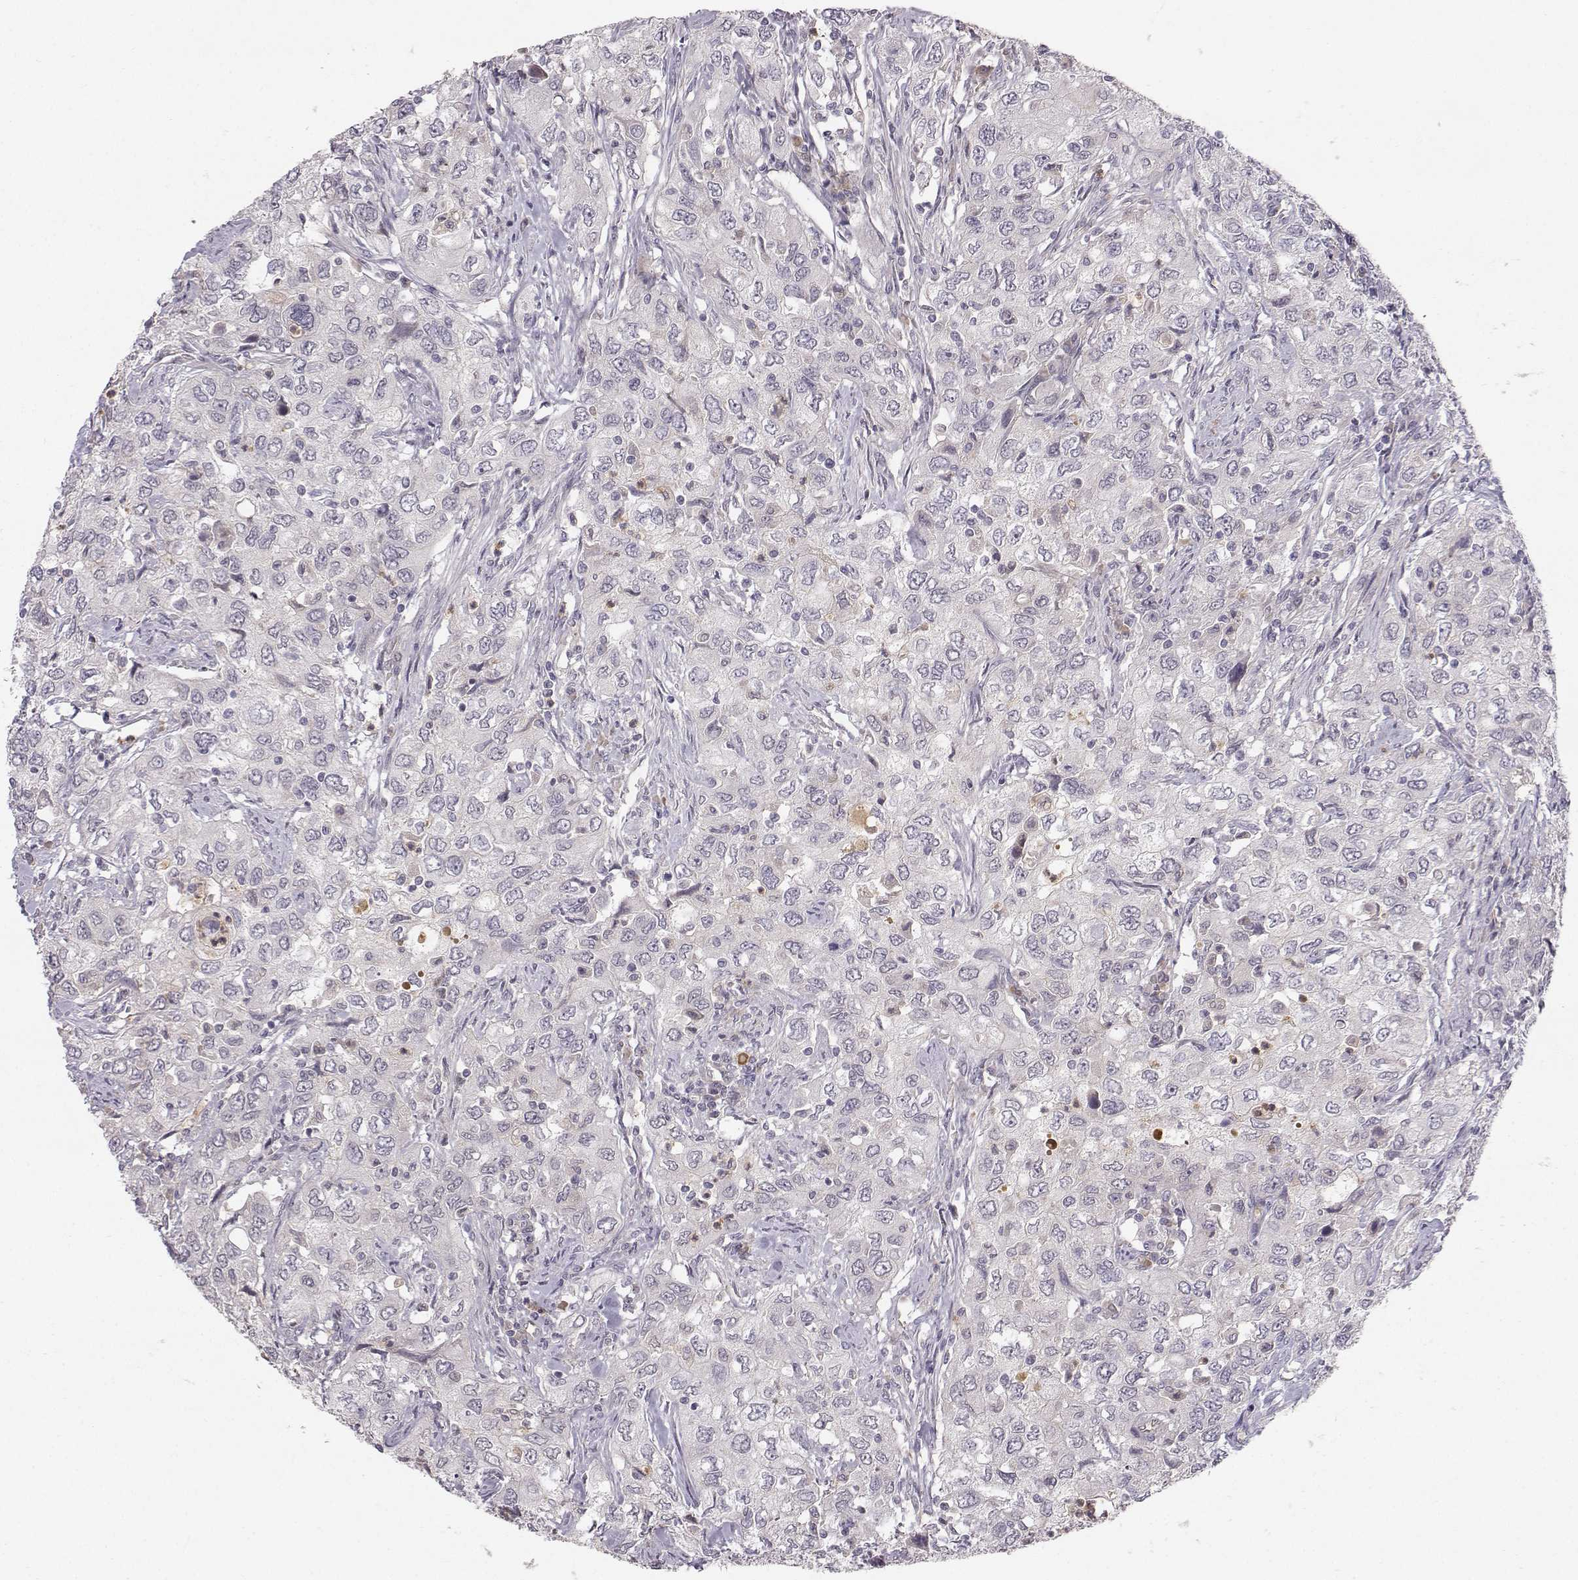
{"staining": {"intensity": "negative", "quantity": "none", "location": "none"}, "tissue": "urothelial cancer", "cell_type": "Tumor cells", "image_type": "cancer", "snomed": [{"axis": "morphology", "description": "Urothelial carcinoma, High grade"}, {"axis": "topography", "description": "Urinary bladder"}], "caption": "Human high-grade urothelial carcinoma stained for a protein using IHC reveals no staining in tumor cells.", "gene": "OPRD1", "patient": {"sex": "male", "age": 76}}